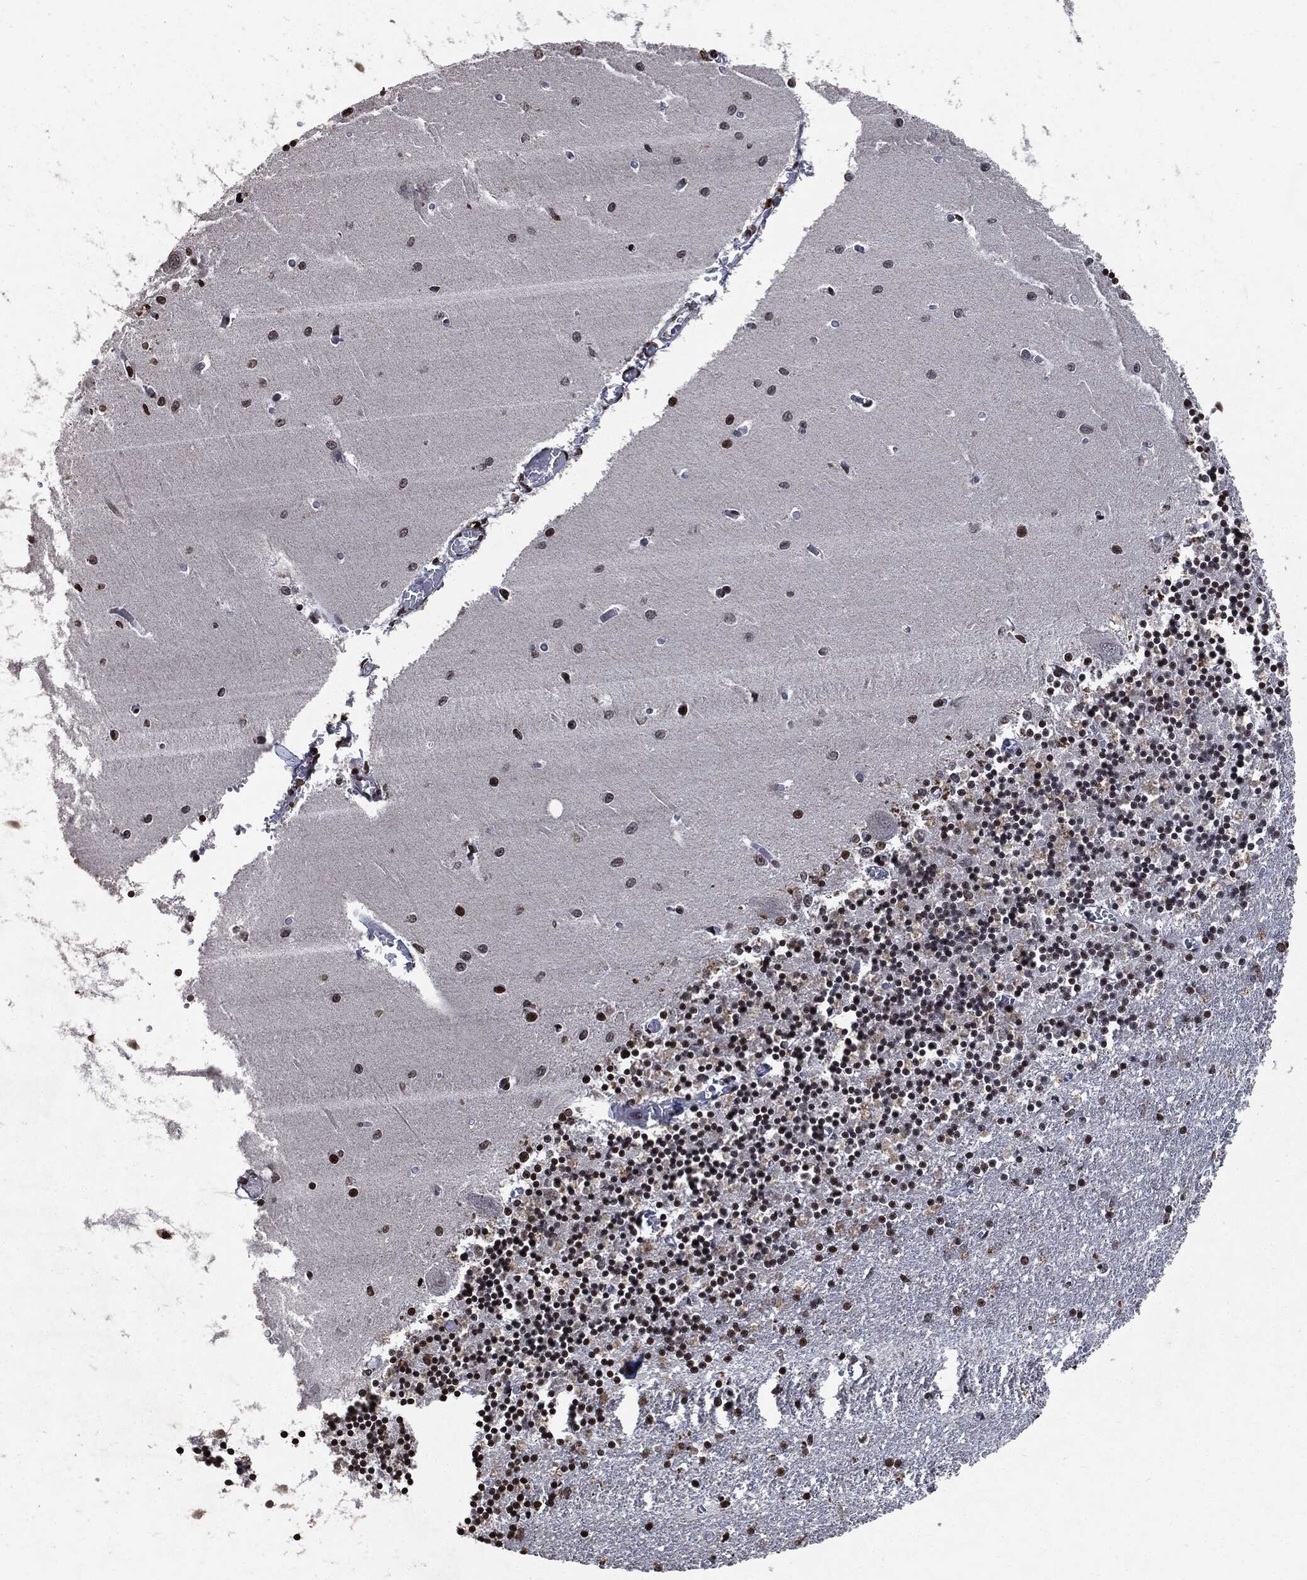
{"staining": {"intensity": "moderate", "quantity": "<25%", "location": "nuclear"}, "tissue": "cerebellum", "cell_type": "Cells in granular layer", "image_type": "normal", "snomed": [{"axis": "morphology", "description": "Normal tissue, NOS"}, {"axis": "topography", "description": "Cerebellum"}], "caption": "Immunohistochemistry of benign human cerebellum reveals low levels of moderate nuclear positivity in approximately <25% of cells in granular layer. Using DAB (brown) and hematoxylin (blue) stains, captured at high magnification using brightfield microscopy.", "gene": "JUN", "patient": {"sex": "female", "age": 64}}